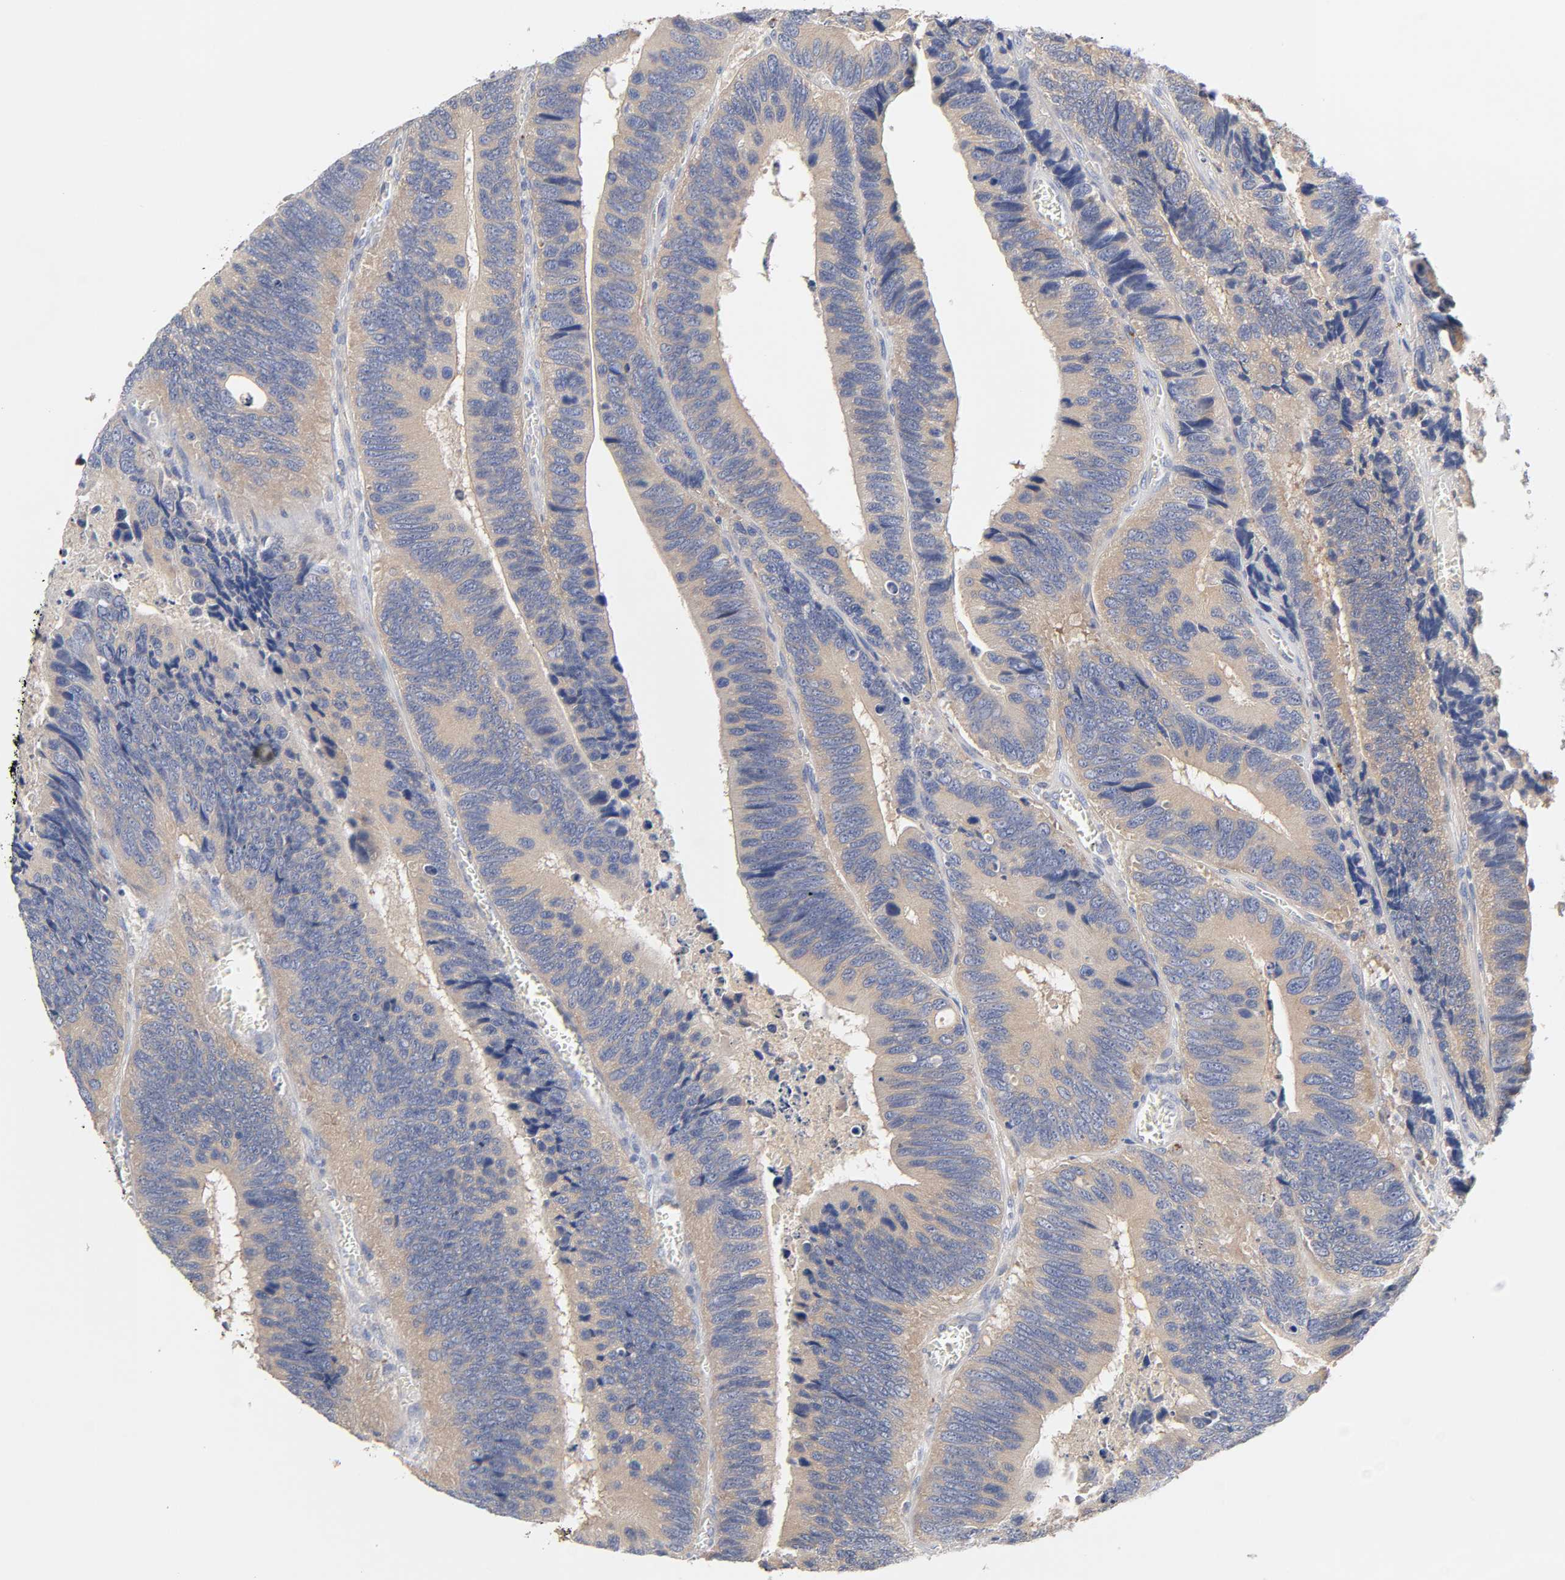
{"staining": {"intensity": "weak", "quantity": ">75%", "location": "cytoplasmic/membranous"}, "tissue": "colorectal cancer", "cell_type": "Tumor cells", "image_type": "cancer", "snomed": [{"axis": "morphology", "description": "Adenocarcinoma, NOS"}, {"axis": "topography", "description": "Colon"}], "caption": "Colorectal adenocarcinoma was stained to show a protein in brown. There is low levels of weak cytoplasmic/membranous expression in about >75% of tumor cells. The staining was performed using DAB to visualize the protein expression in brown, while the nuclei were stained in blue with hematoxylin (Magnification: 20x).", "gene": "C17orf75", "patient": {"sex": "male", "age": 72}}